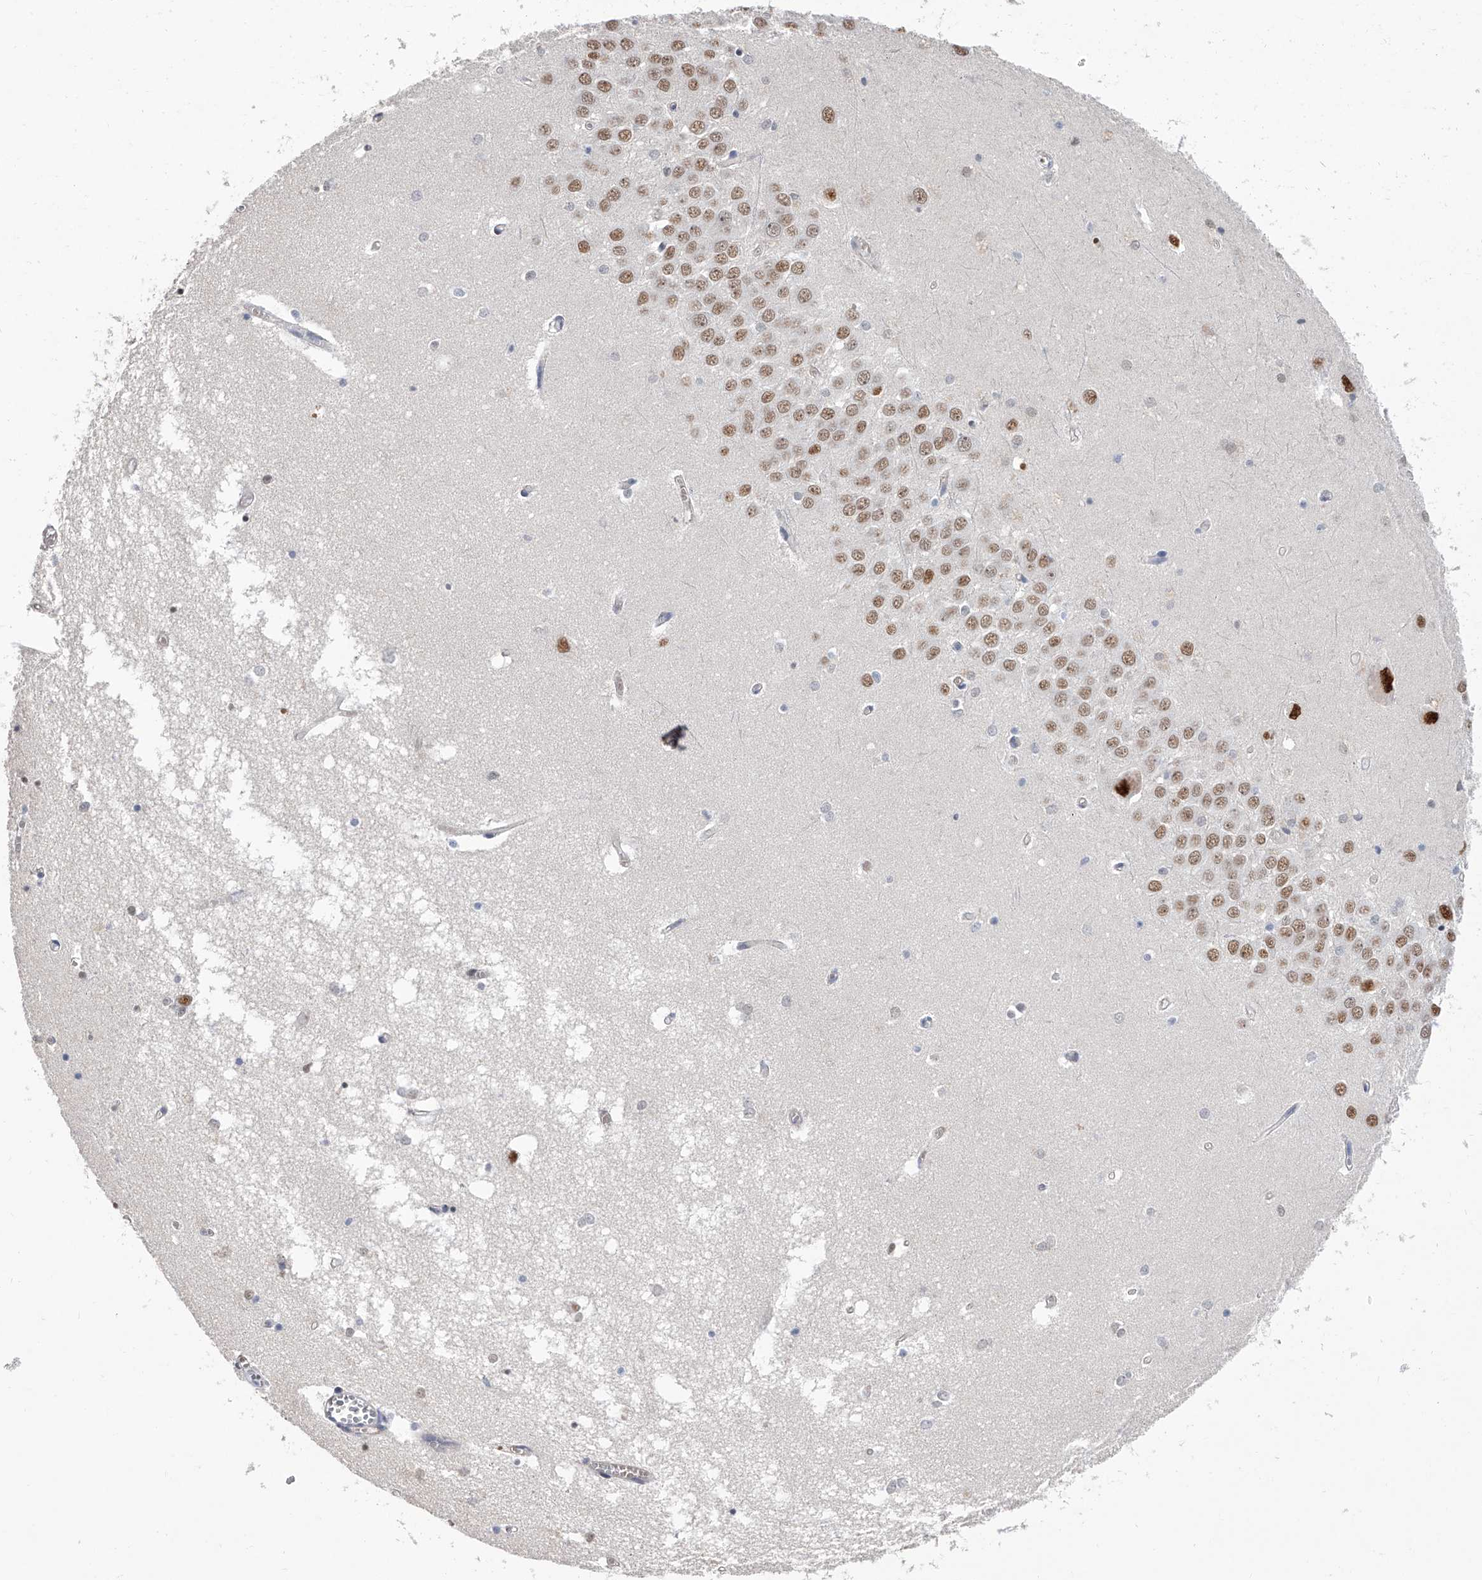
{"staining": {"intensity": "negative", "quantity": "none", "location": "none"}, "tissue": "hippocampus", "cell_type": "Glial cells", "image_type": "normal", "snomed": [{"axis": "morphology", "description": "Normal tissue, NOS"}, {"axis": "topography", "description": "Hippocampus"}], "caption": "IHC photomicrograph of normal hippocampus stained for a protein (brown), which displays no expression in glial cells.", "gene": "ZNF426", "patient": {"sex": "male", "age": 70}}